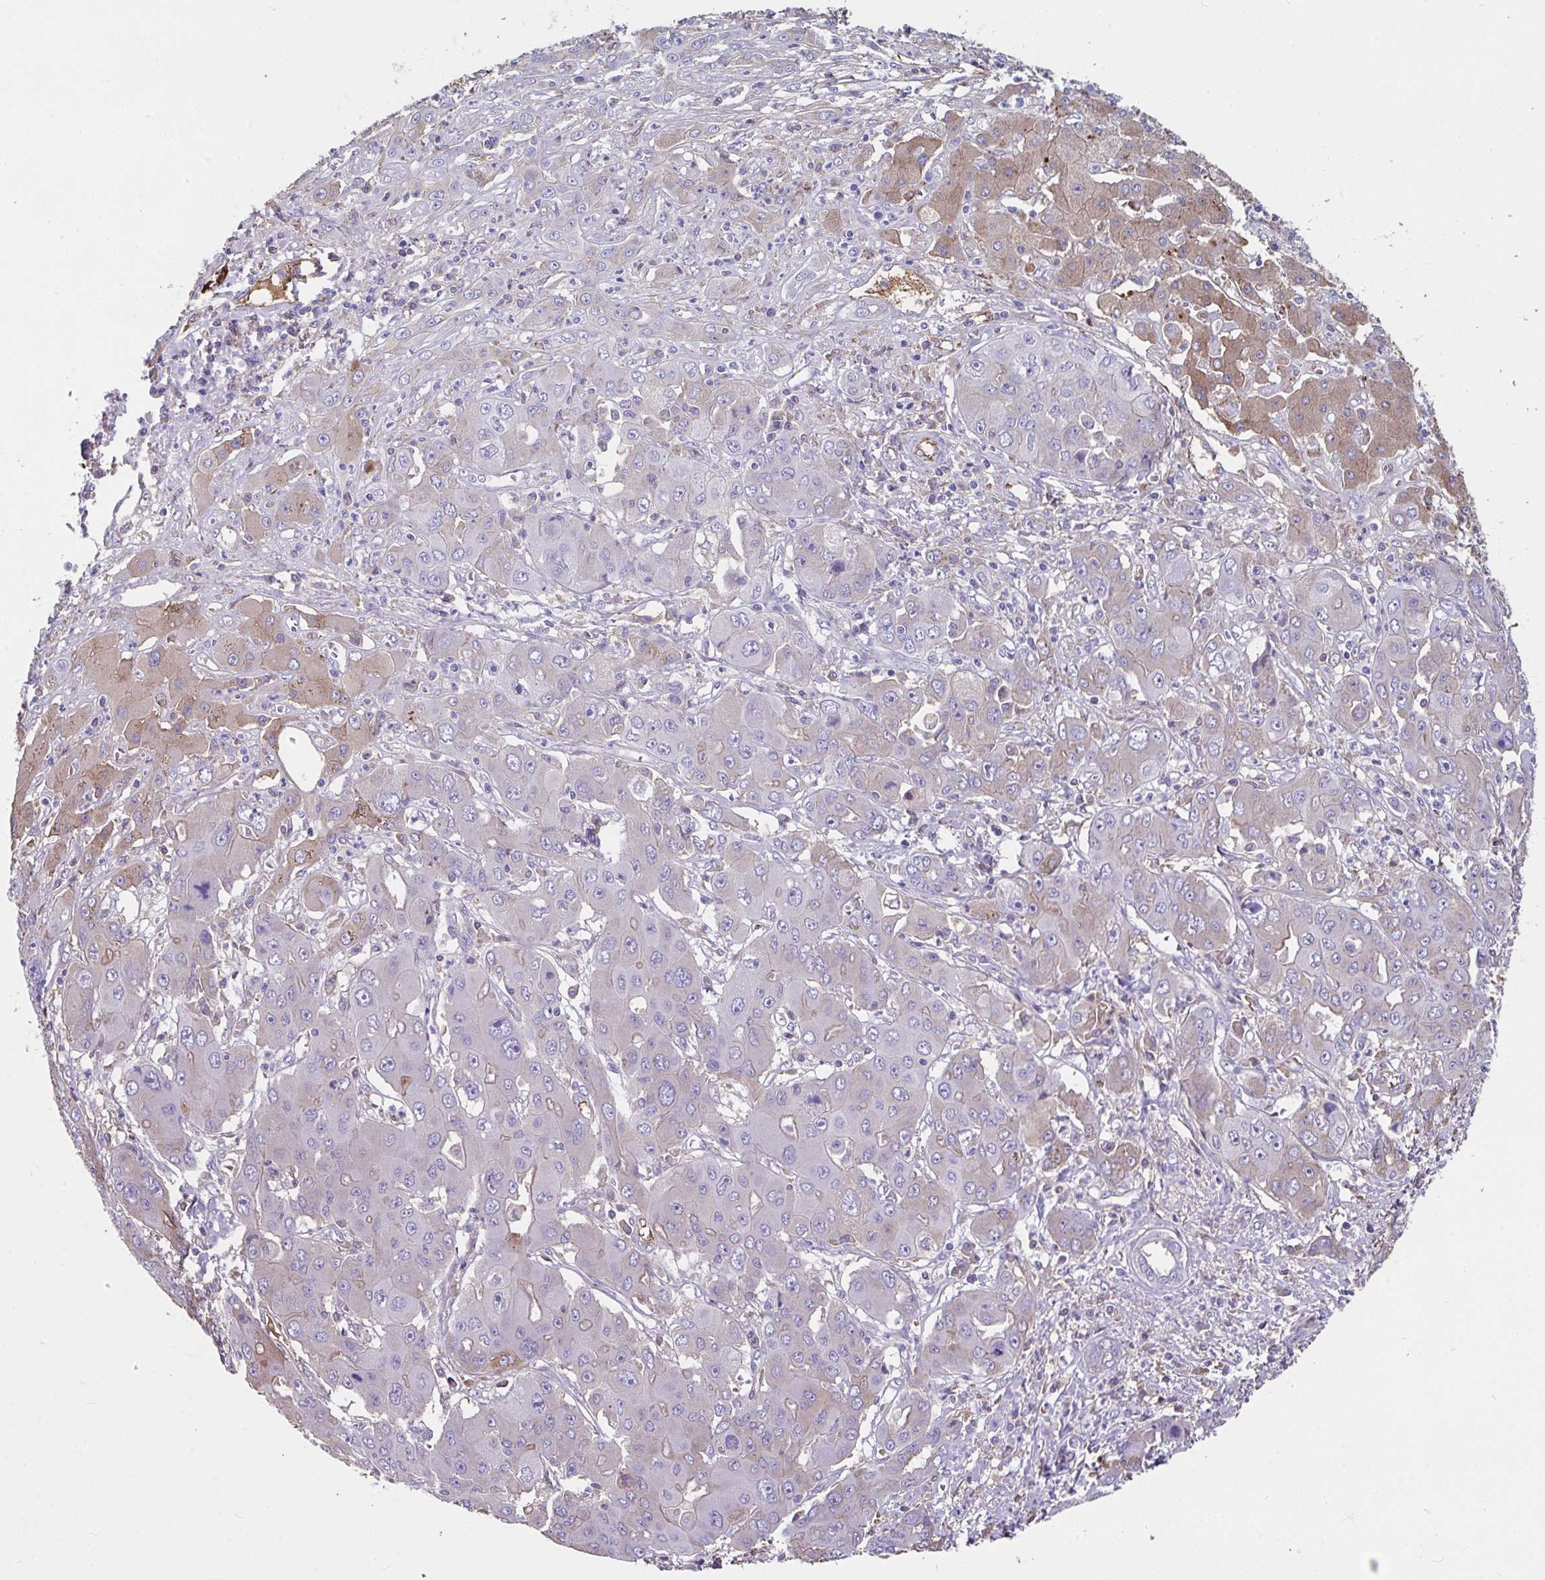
{"staining": {"intensity": "moderate", "quantity": "<25%", "location": "cytoplasmic/membranous"}, "tissue": "liver cancer", "cell_type": "Tumor cells", "image_type": "cancer", "snomed": [{"axis": "morphology", "description": "Cholangiocarcinoma"}, {"axis": "topography", "description": "Liver"}], "caption": "Liver cholangiocarcinoma tissue shows moderate cytoplasmic/membranous staining in about <25% of tumor cells, visualized by immunohistochemistry. (Brightfield microscopy of DAB IHC at high magnification).", "gene": "ZNF813", "patient": {"sex": "male", "age": 67}}